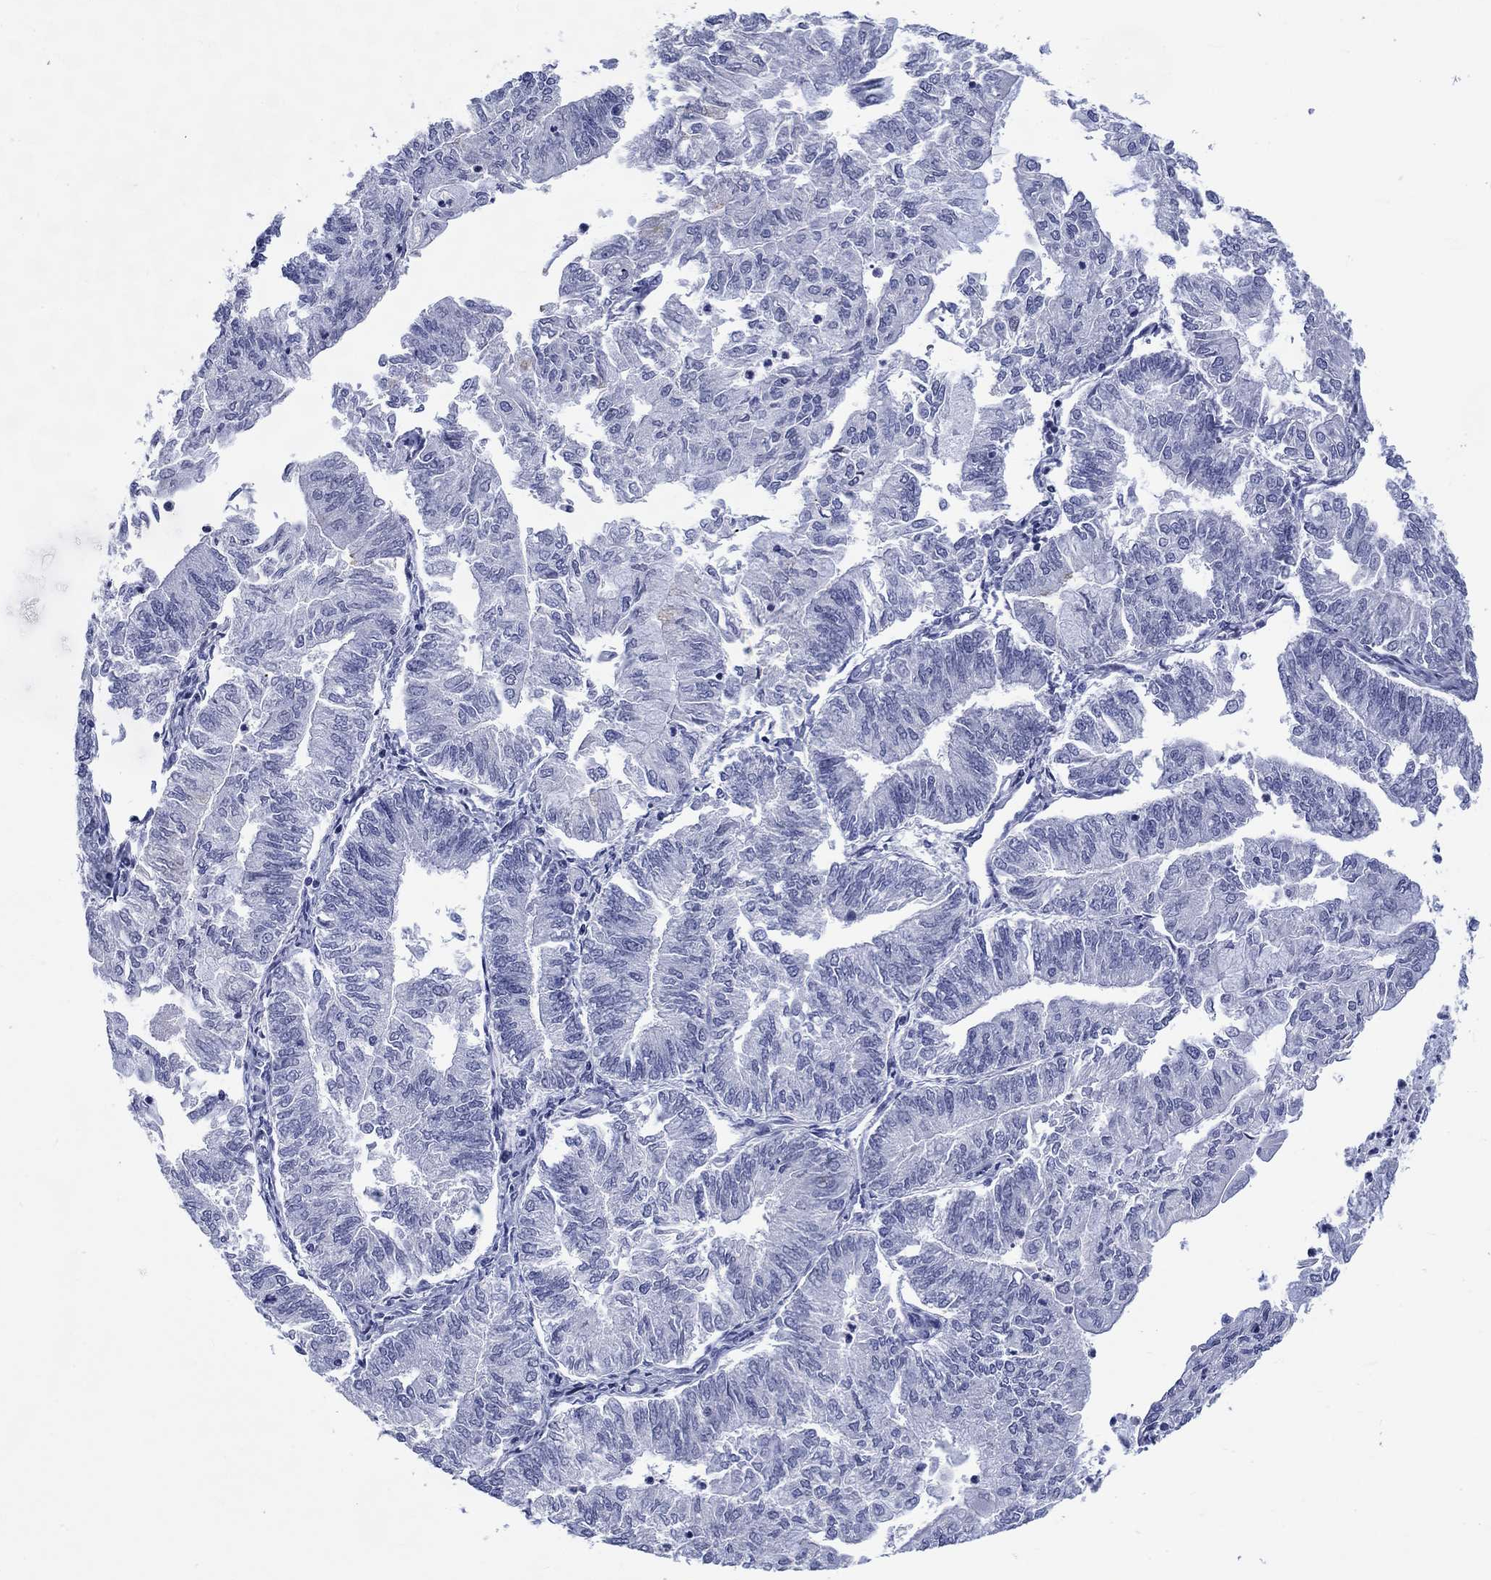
{"staining": {"intensity": "negative", "quantity": "none", "location": "none"}, "tissue": "endometrial cancer", "cell_type": "Tumor cells", "image_type": "cancer", "snomed": [{"axis": "morphology", "description": "Adenocarcinoma, NOS"}, {"axis": "topography", "description": "Endometrium"}], "caption": "An IHC micrograph of adenocarcinoma (endometrial) is shown. There is no staining in tumor cells of adenocarcinoma (endometrial).", "gene": "CDCA2", "patient": {"sex": "female", "age": 59}}